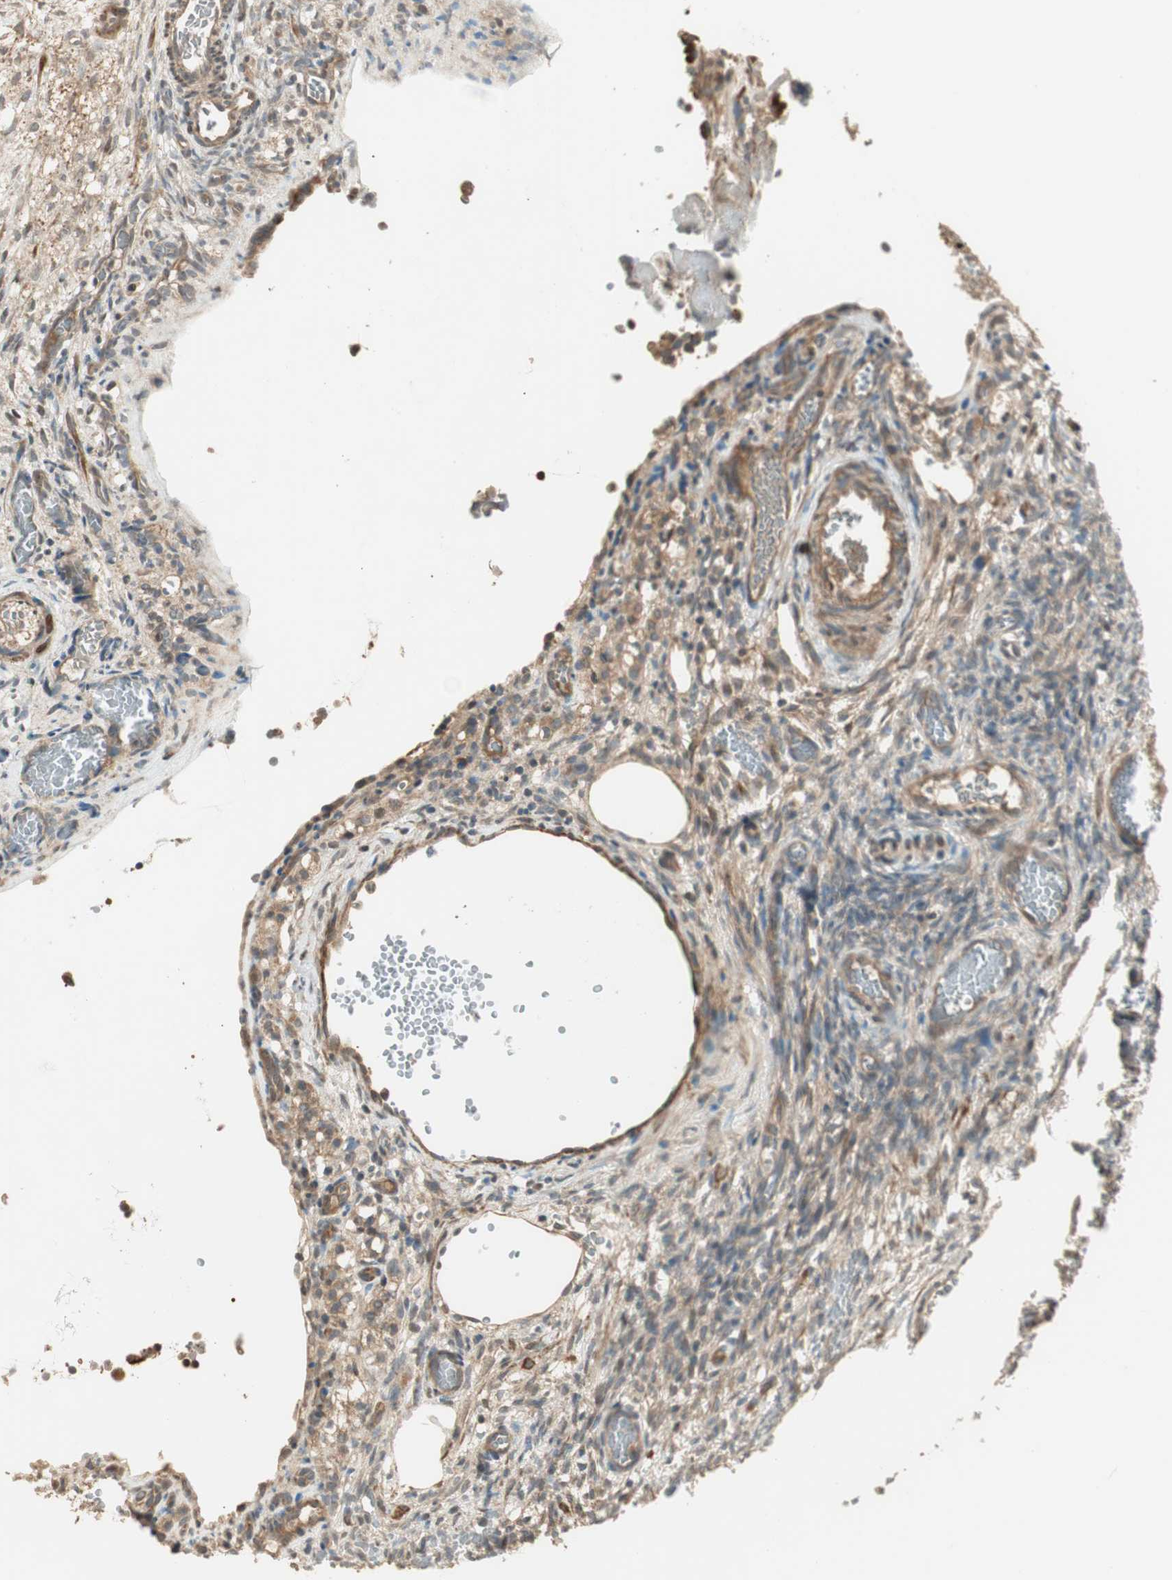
{"staining": {"intensity": "weak", "quantity": "25%-75%", "location": "cytoplasmic/membranous"}, "tissue": "ovary", "cell_type": "Ovarian stroma cells", "image_type": "normal", "snomed": [{"axis": "morphology", "description": "Normal tissue, NOS"}, {"axis": "topography", "description": "Ovary"}], "caption": "A histopathology image of human ovary stained for a protein exhibits weak cytoplasmic/membranous brown staining in ovarian stroma cells.", "gene": "PFDN5", "patient": {"sex": "female", "age": 35}}